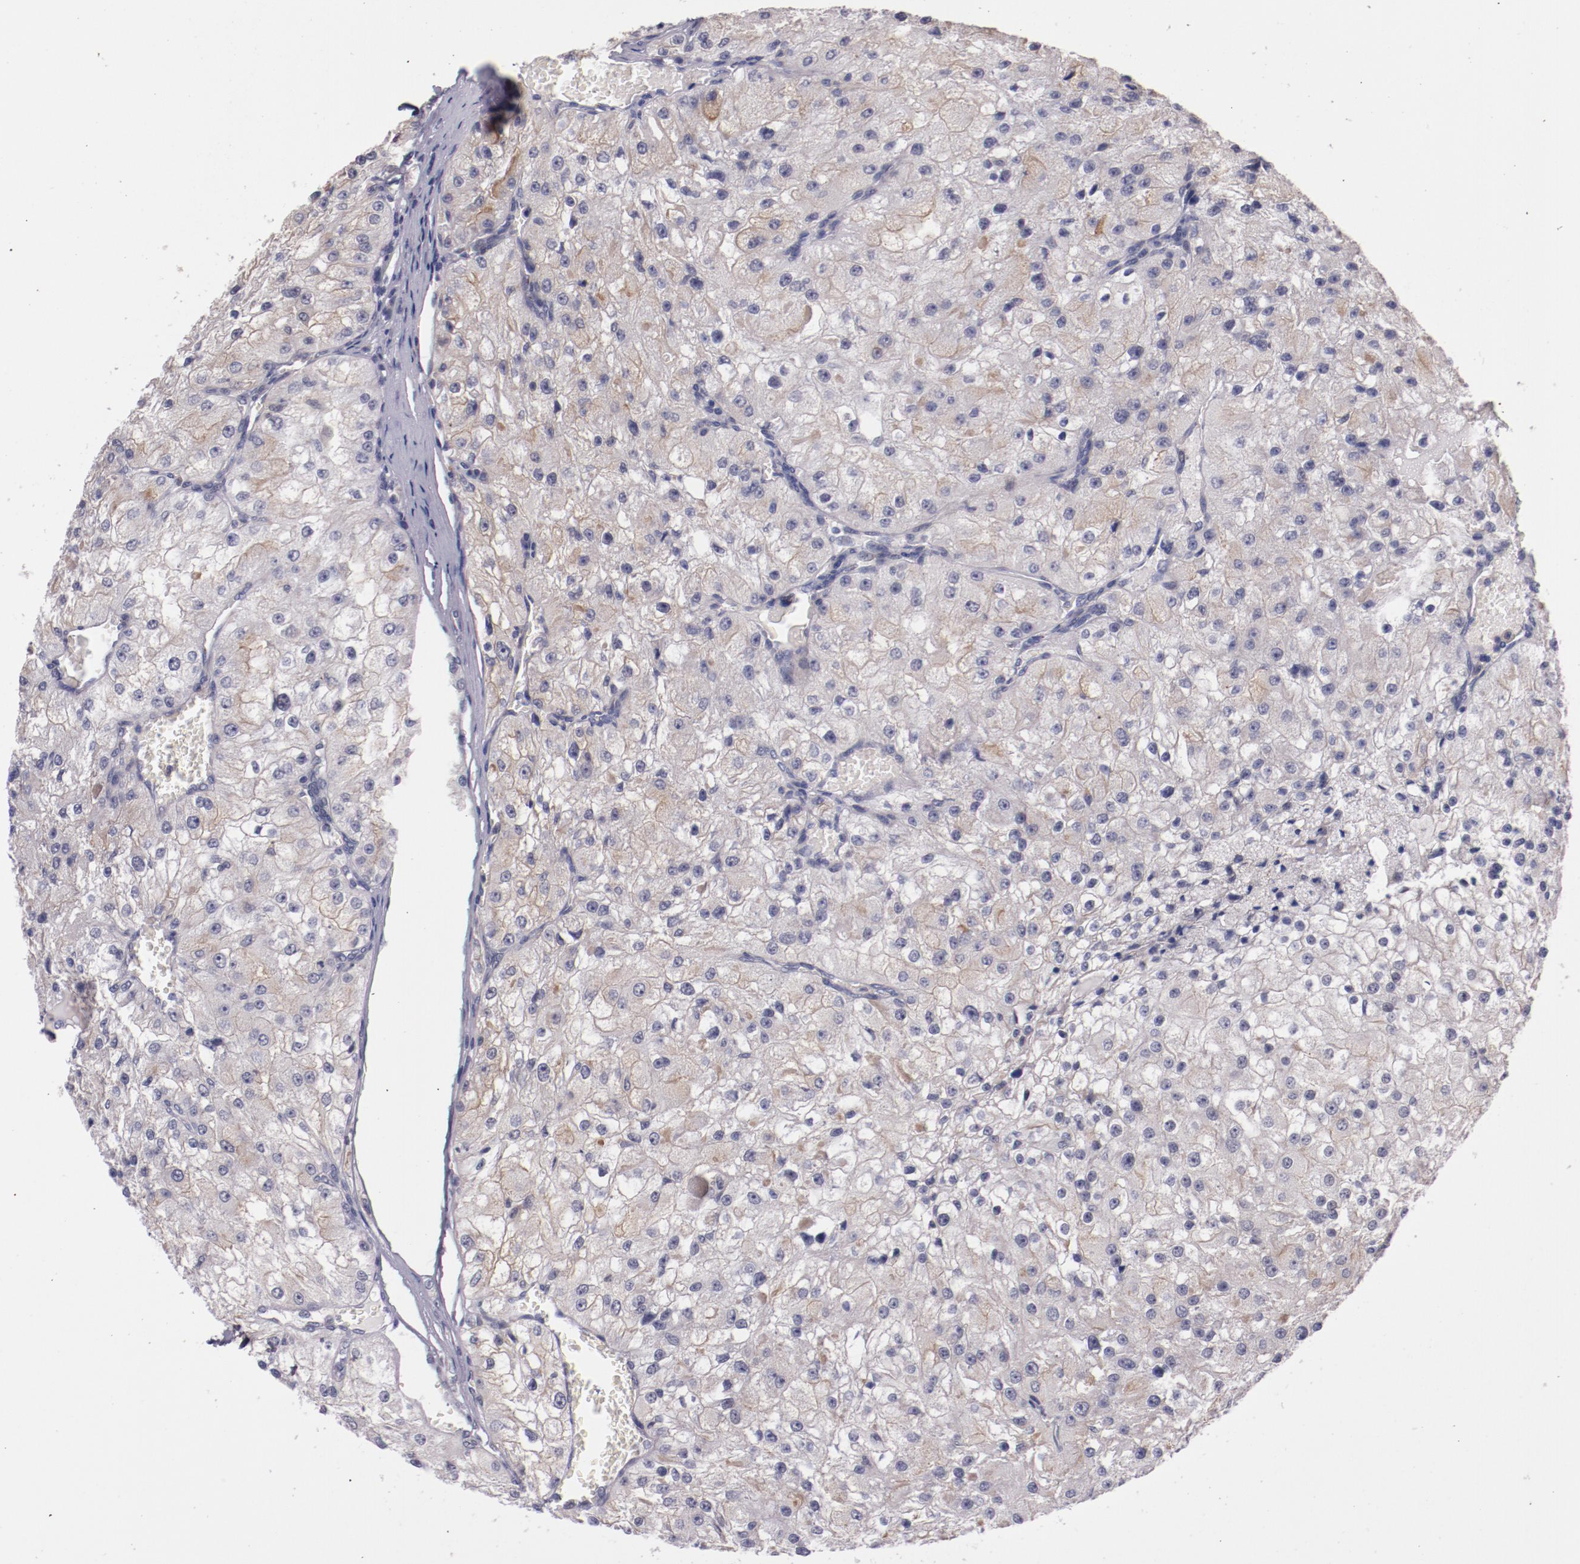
{"staining": {"intensity": "weak", "quantity": "25%-75%", "location": "cytoplasmic/membranous"}, "tissue": "renal cancer", "cell_type": "Tumor cells", "image_type": "cancer", "snomed": [{"axis": "morphology", "description": "Adenocarcinoma, NOS"}, {"axis": "topography", "description": "Kidney"}], "caption": "This is an image of immunohistochemistry (IHC) staining of renal adenocarcinoma, which shows weak positivity in the cytoplasmic/membranous of tumor cells.", "gene": "SYP", "patient": {"sex": "female", "age": 74}}